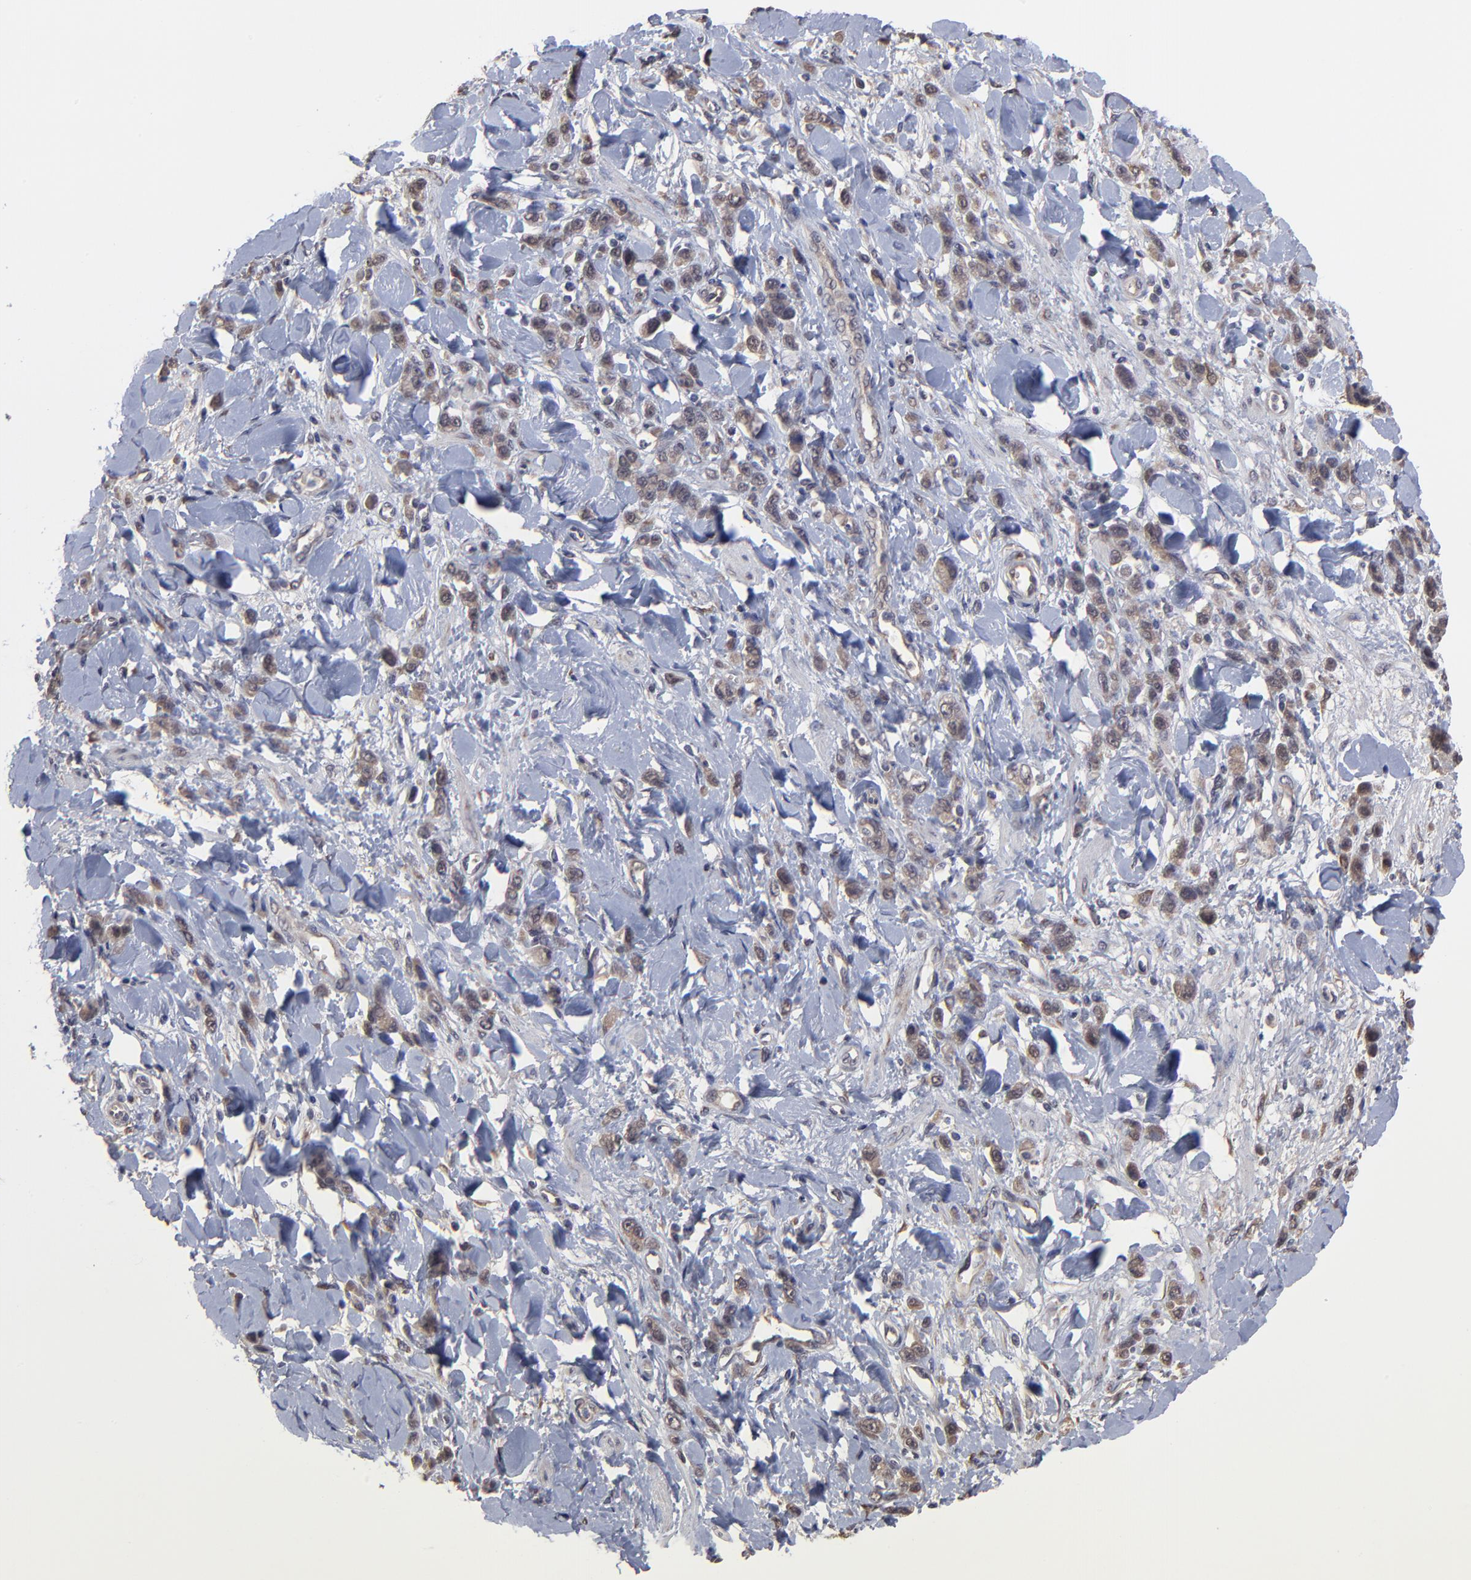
{"staining": {"intensity": "moderate", "quantity": ">75%", "location": "cytoplasmic/membranous"}, "tissue": "stomach cancer", "cell_type": "Tumor cells", "image_type": "cancer", "snomed": [{"axis": "morphology", "description": "Normal tissue, NOS"}, {"axis": "morphology", "description": "Adenocarcinoma, NOS"}, {"axis": "topography", "description": "Stomach"}], "caption": "Stomach adenocarcinoma stained for a protein shows moderate cytoplasmic/membranous positivity in tumor cells. (Brightfield microscopy of DAB IHC at high magnification).", "gene": "CHL1", "patient": {"sex": "male", "age": 82}}